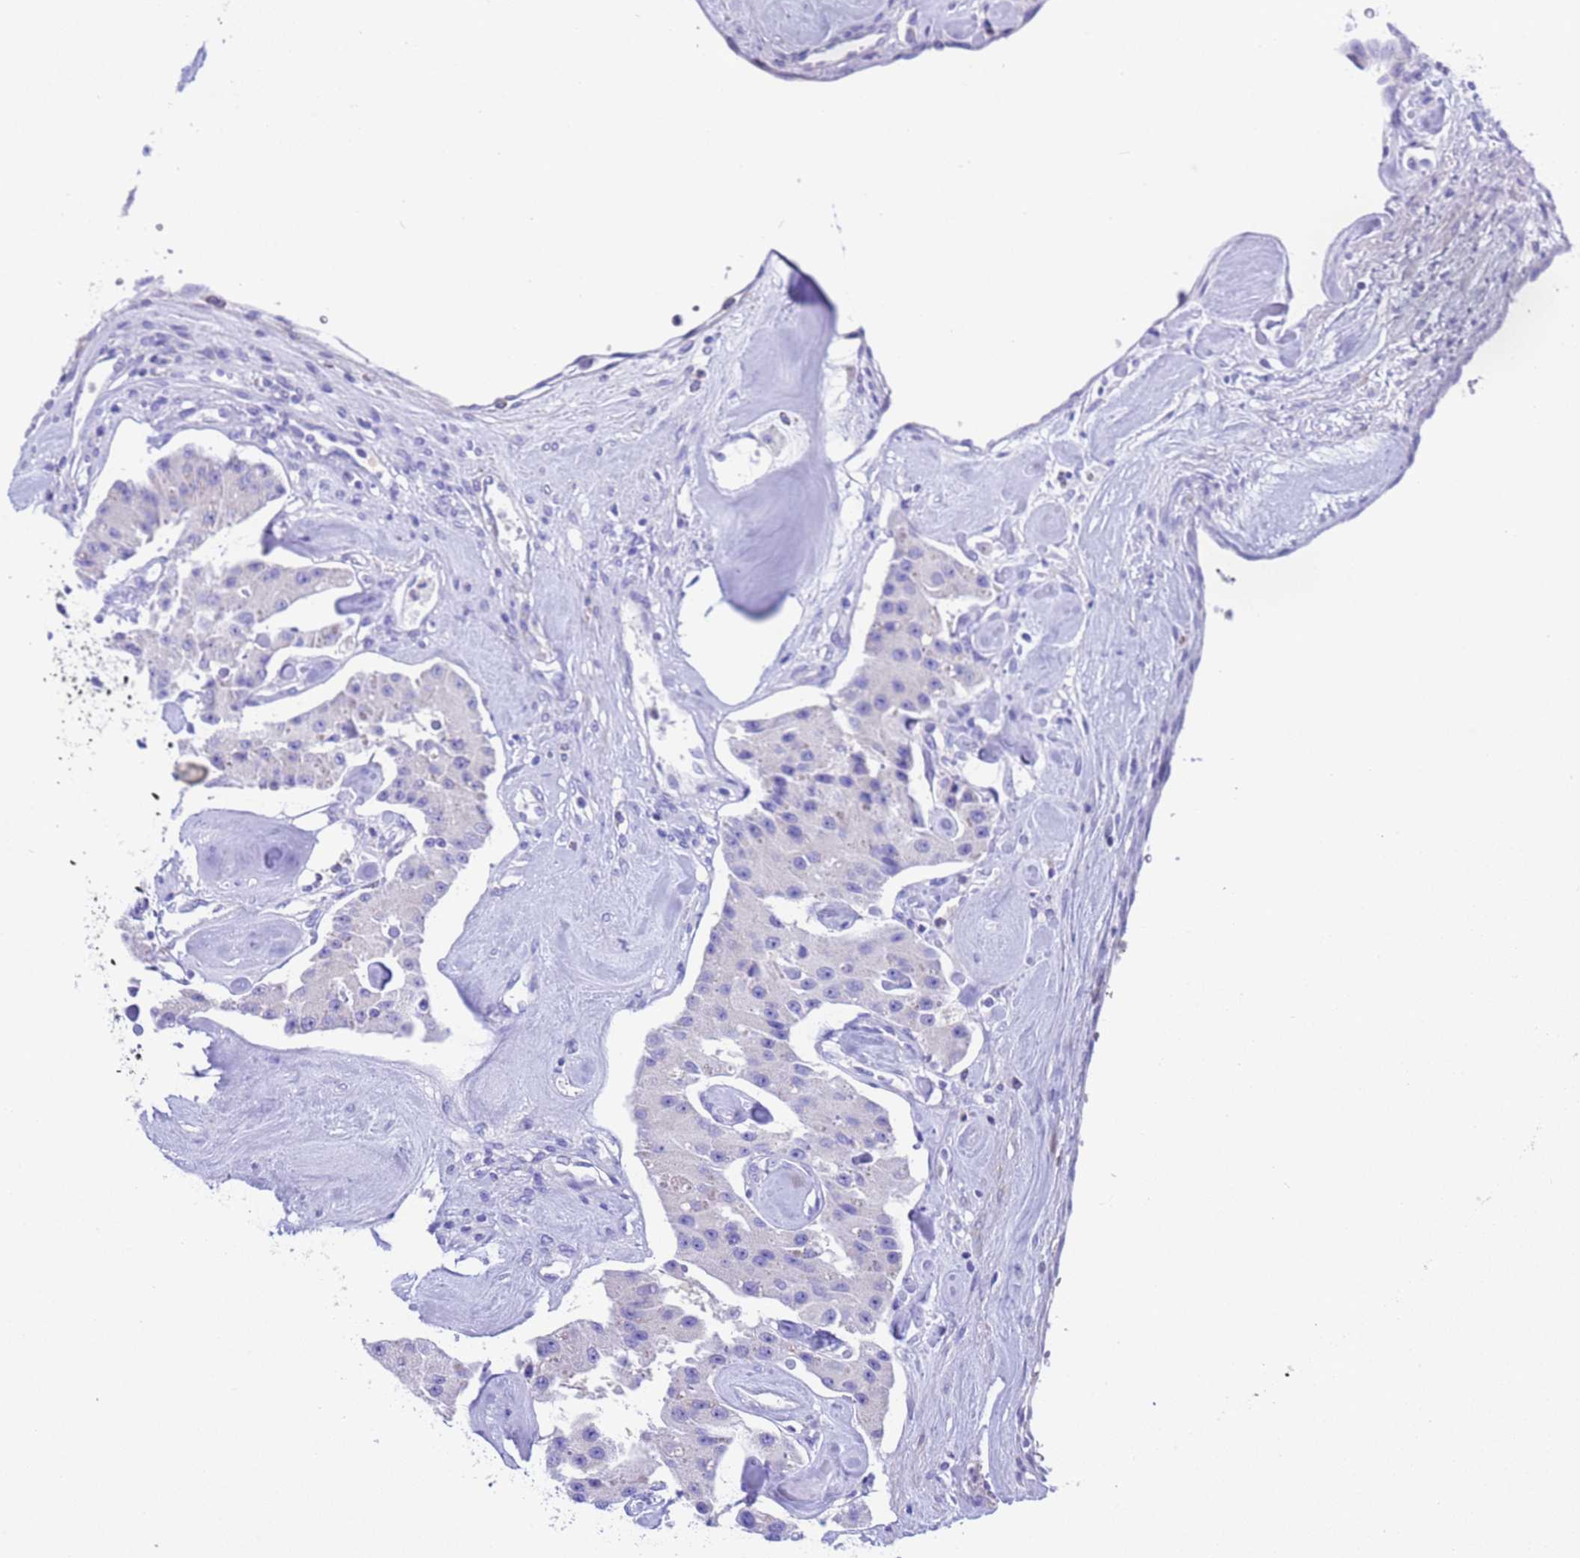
{"staining": {"intensity": "negative", "quantity": "none", "location": "none"}, "tissue": "carcinoid", "cell_type": "Tumor cells", "image_type": "cancer", "snomed": [{"axis": "morphology", "description": "Carcinoid, malignant, NOS"}, {"axis": "topography", "description": "Pancreas"}], "caption": "Micrograph shows no significant protein staining in tumor cells of carcinoid.", "gene": "USP38", "patient": {"sex": "male", "age": 41}}